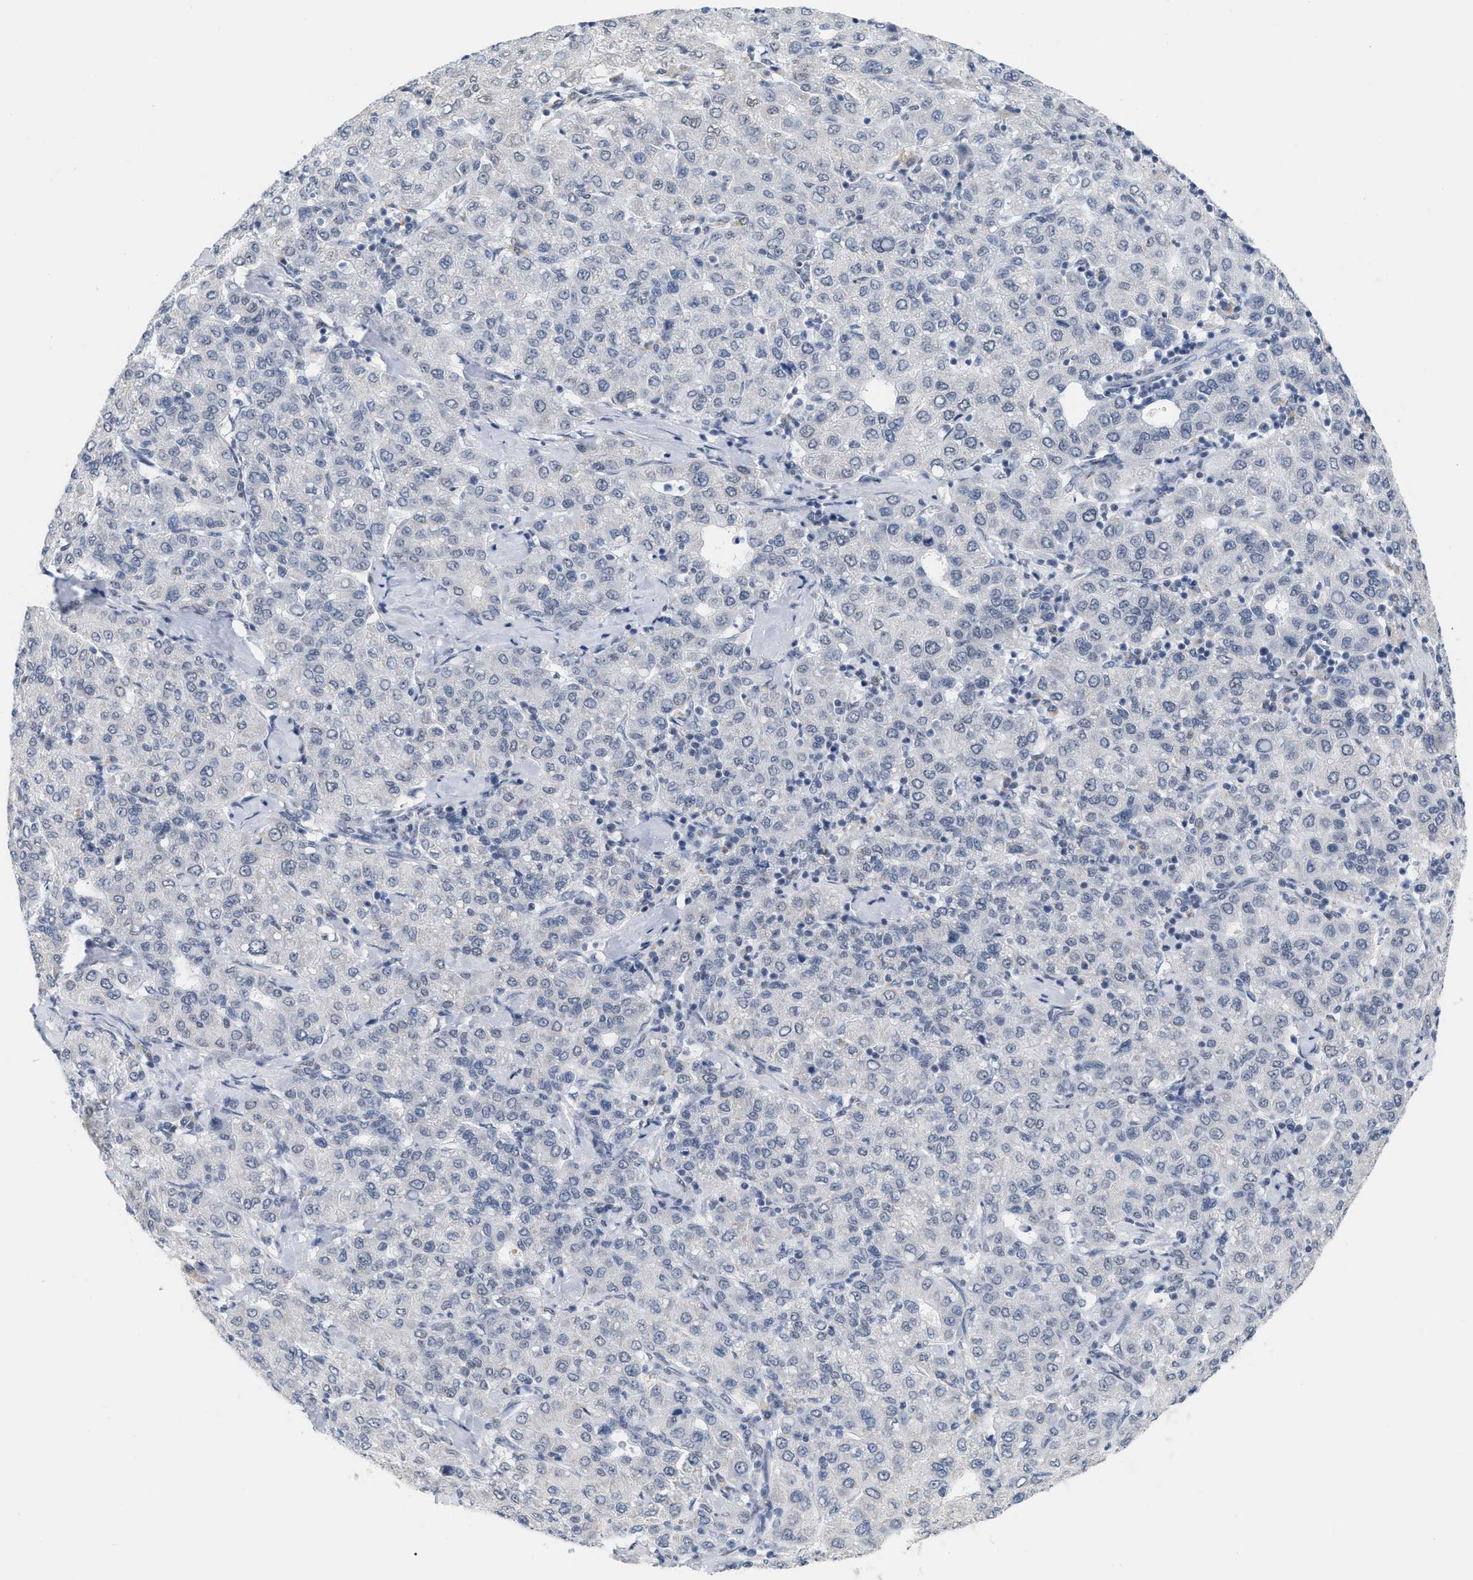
{"staining": {"intensity": "negative", "quantity": "none", "location": "none"}, "tissue": "liver cancer", "cell_type": "Tumor cells", "image_type": "cancer", "snomed": [{"axis": "morphology", "description": "Carcinoma, Hepatocellular, NOS"}, {"axis": "topography", "description": "Liver"}], "caption": "Immunohistochemistry of human liver hepatocellular carcinoma displays no expression in tumor cells.", "gene": "XIRP1", "patient": {"sex": "male", "age": 65}}